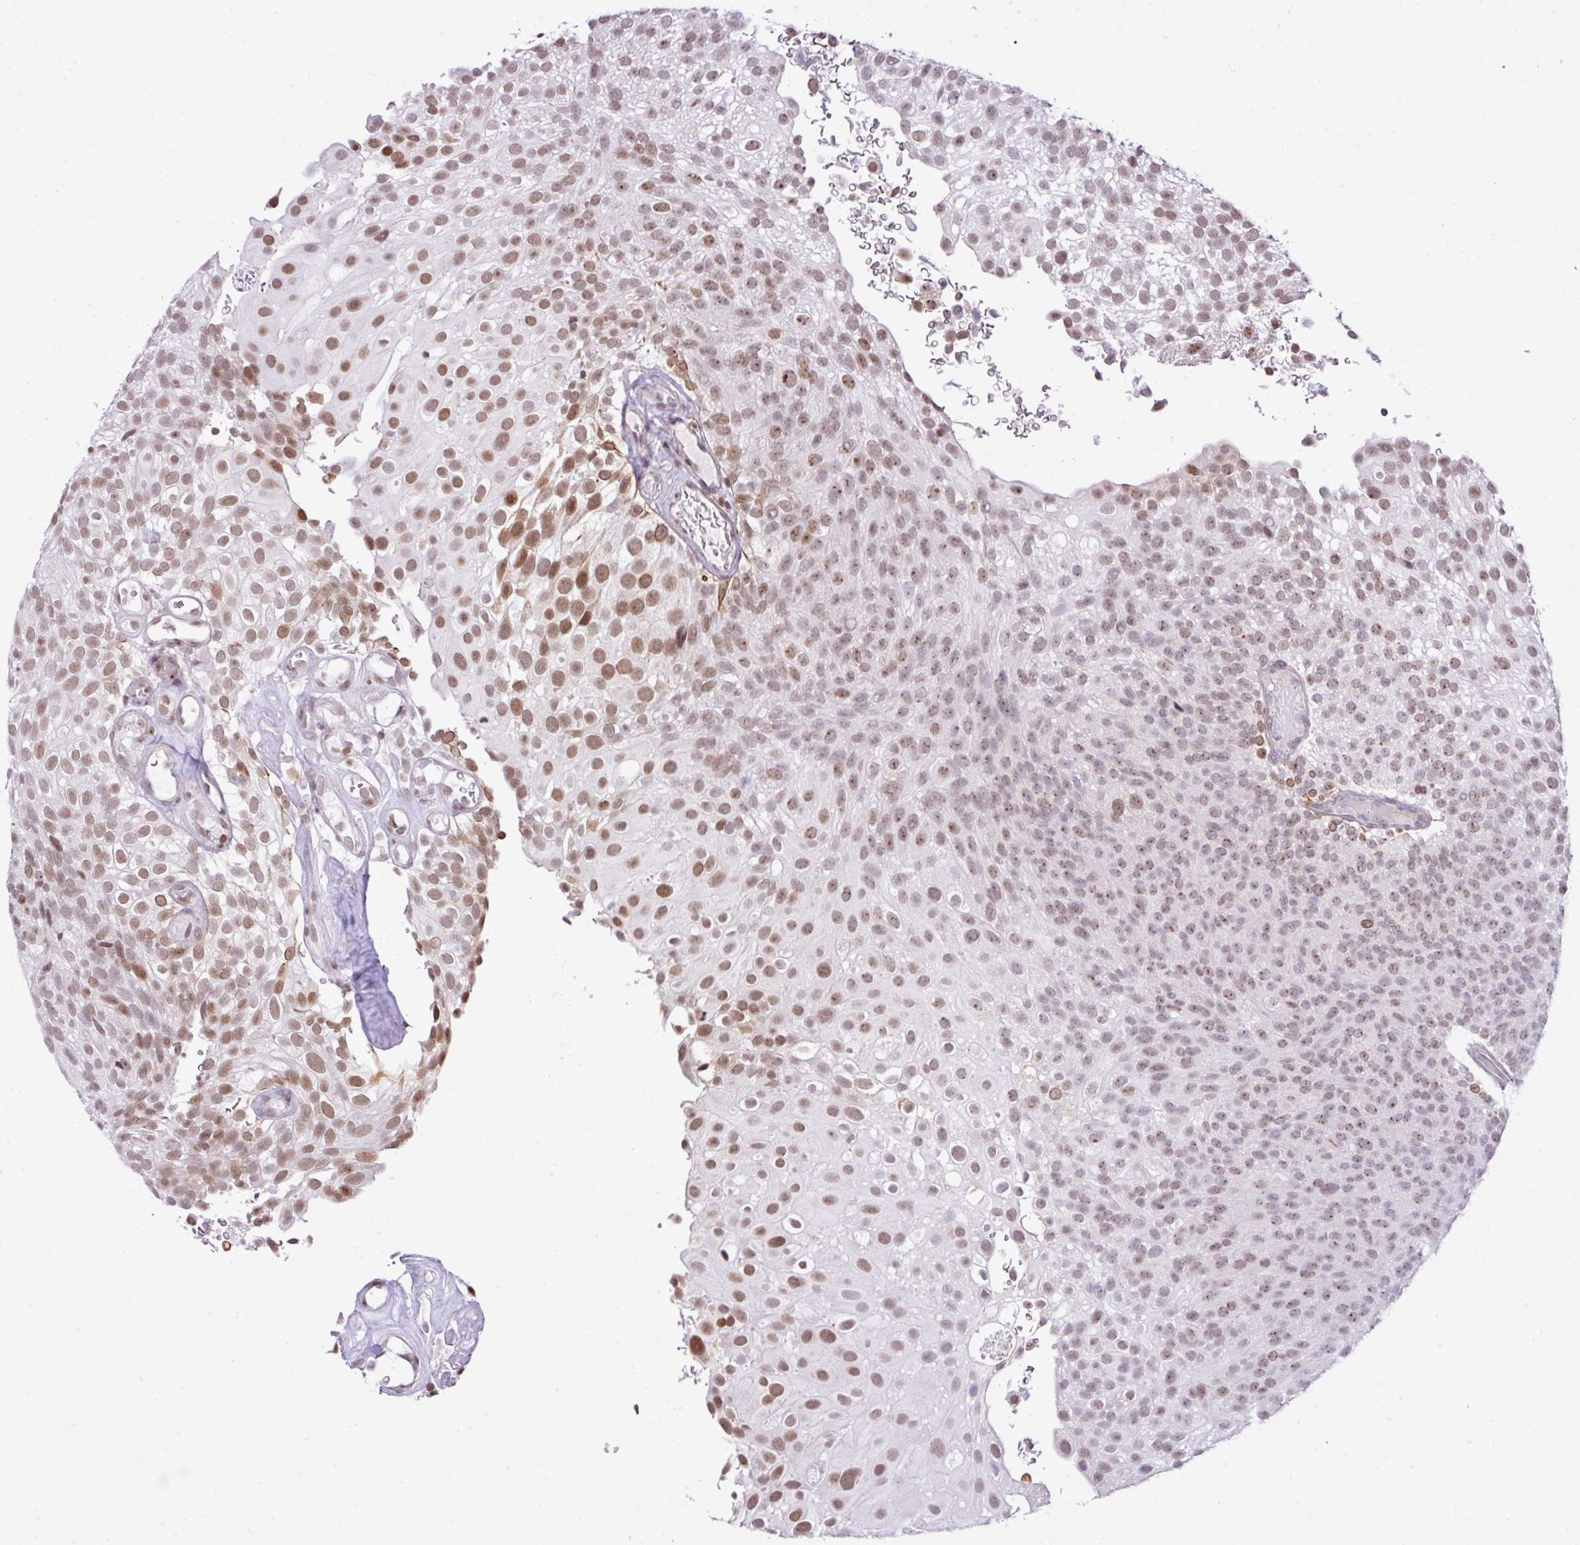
{"staining": {"intensity": "moderate", "quantity": ">75%", "location": "nuclear"}, "tissue": "urothelial cancer", "cell_type": "Tumor cells", "image_type": "cancer", "snomed": [{"axis": "morphology", "description": "Urothelial carcinoma, Low grade"}, {"axis": "topography", "description": "Urinary bladder"}], "caption": "Approximately >75% of tumor cells in urothelial cancer demonstrate moderate nuclear protein staining as visualized by brown immunohistochemical staining.", "gene": "CCDC137", "patient": {"sex": "male", "age": 78}}